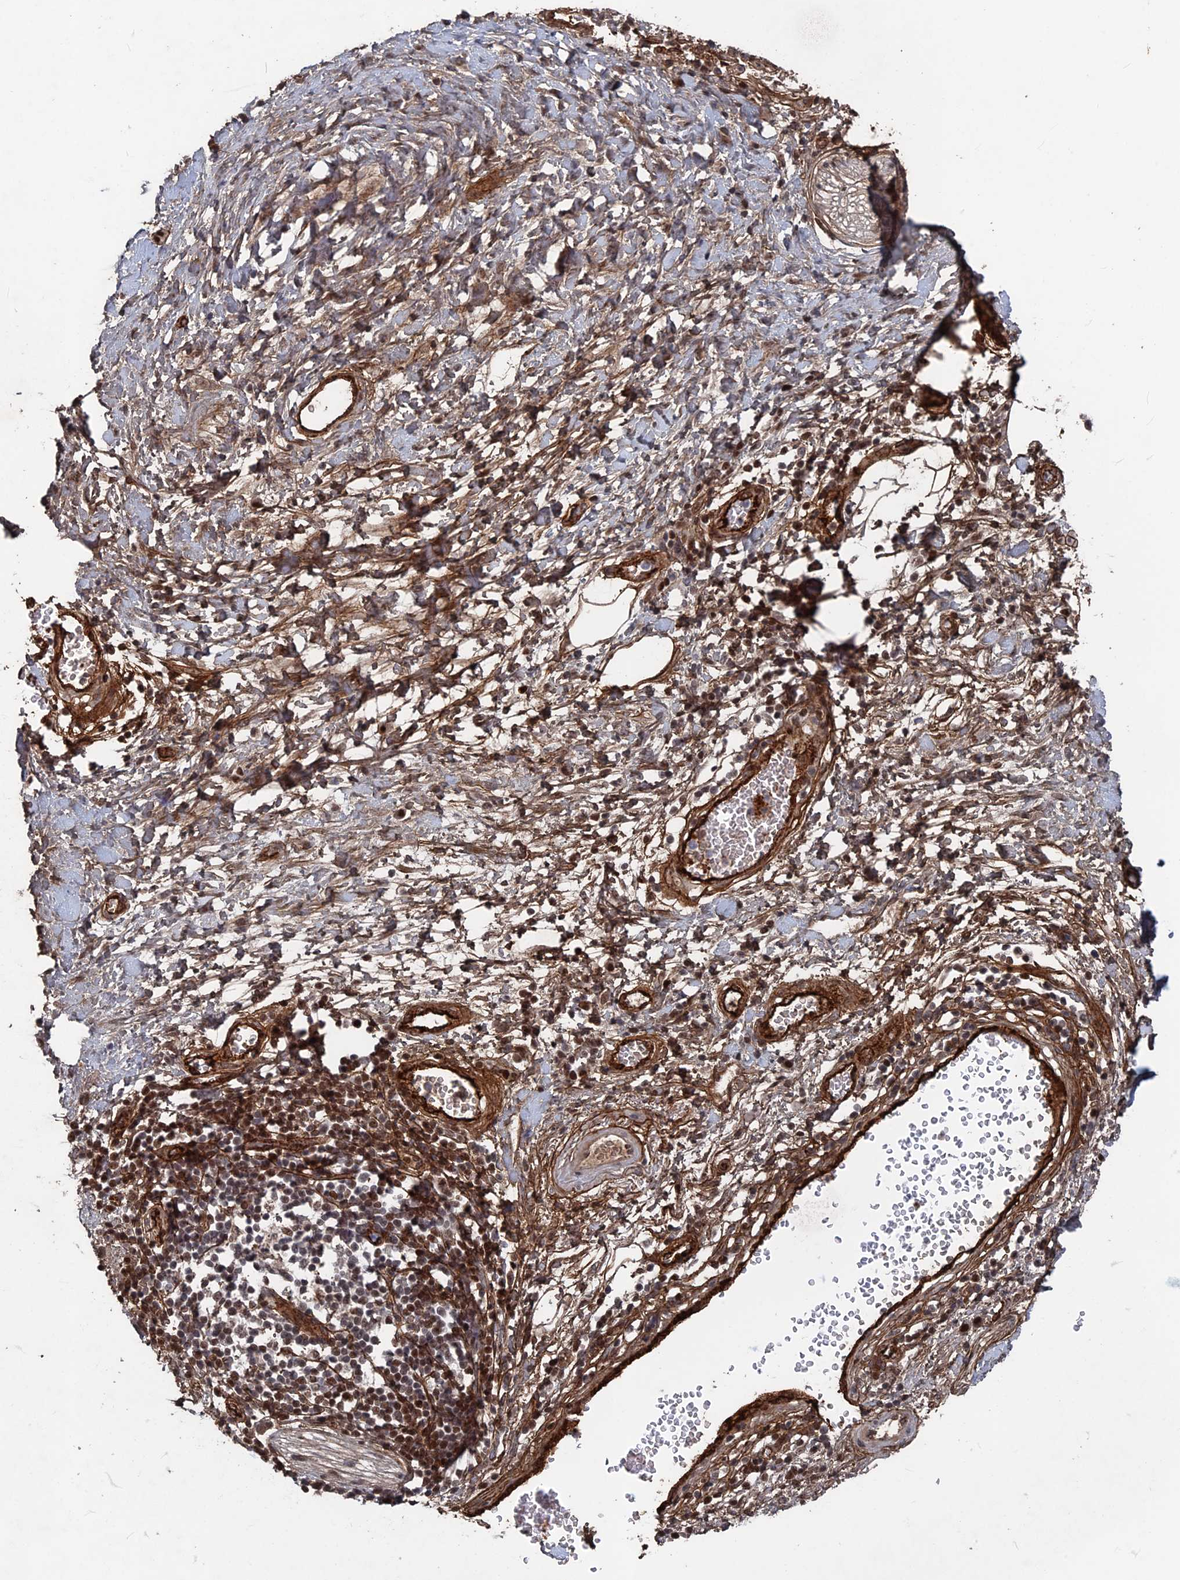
{"staining": {"intensity": "strong", "quantity": ">75%", "location": "cytoplasmic/membranous"}, "tissue": "adipose tissue", "cell_type": "Adipocytes", "image_type": "normal", "snomed": [{"axis": "morphology", "description": "Normal tissue, NOS"}, {"axis": "morphology", "description": "Adenocarcinoma, NOS"}, {"axis": "topography", "description": "Duodenum"}, {"axis": "topography", "description": "Peripheral nerve tissue"}], "caption": "This is an image of immunohistochemistry staining of benign adipose tissue, which shows strong staining in the cytoplasmic/membranous of adipocytes.", "gene": "SH3D21", "patient": {"sex": "female", "age": 60}}